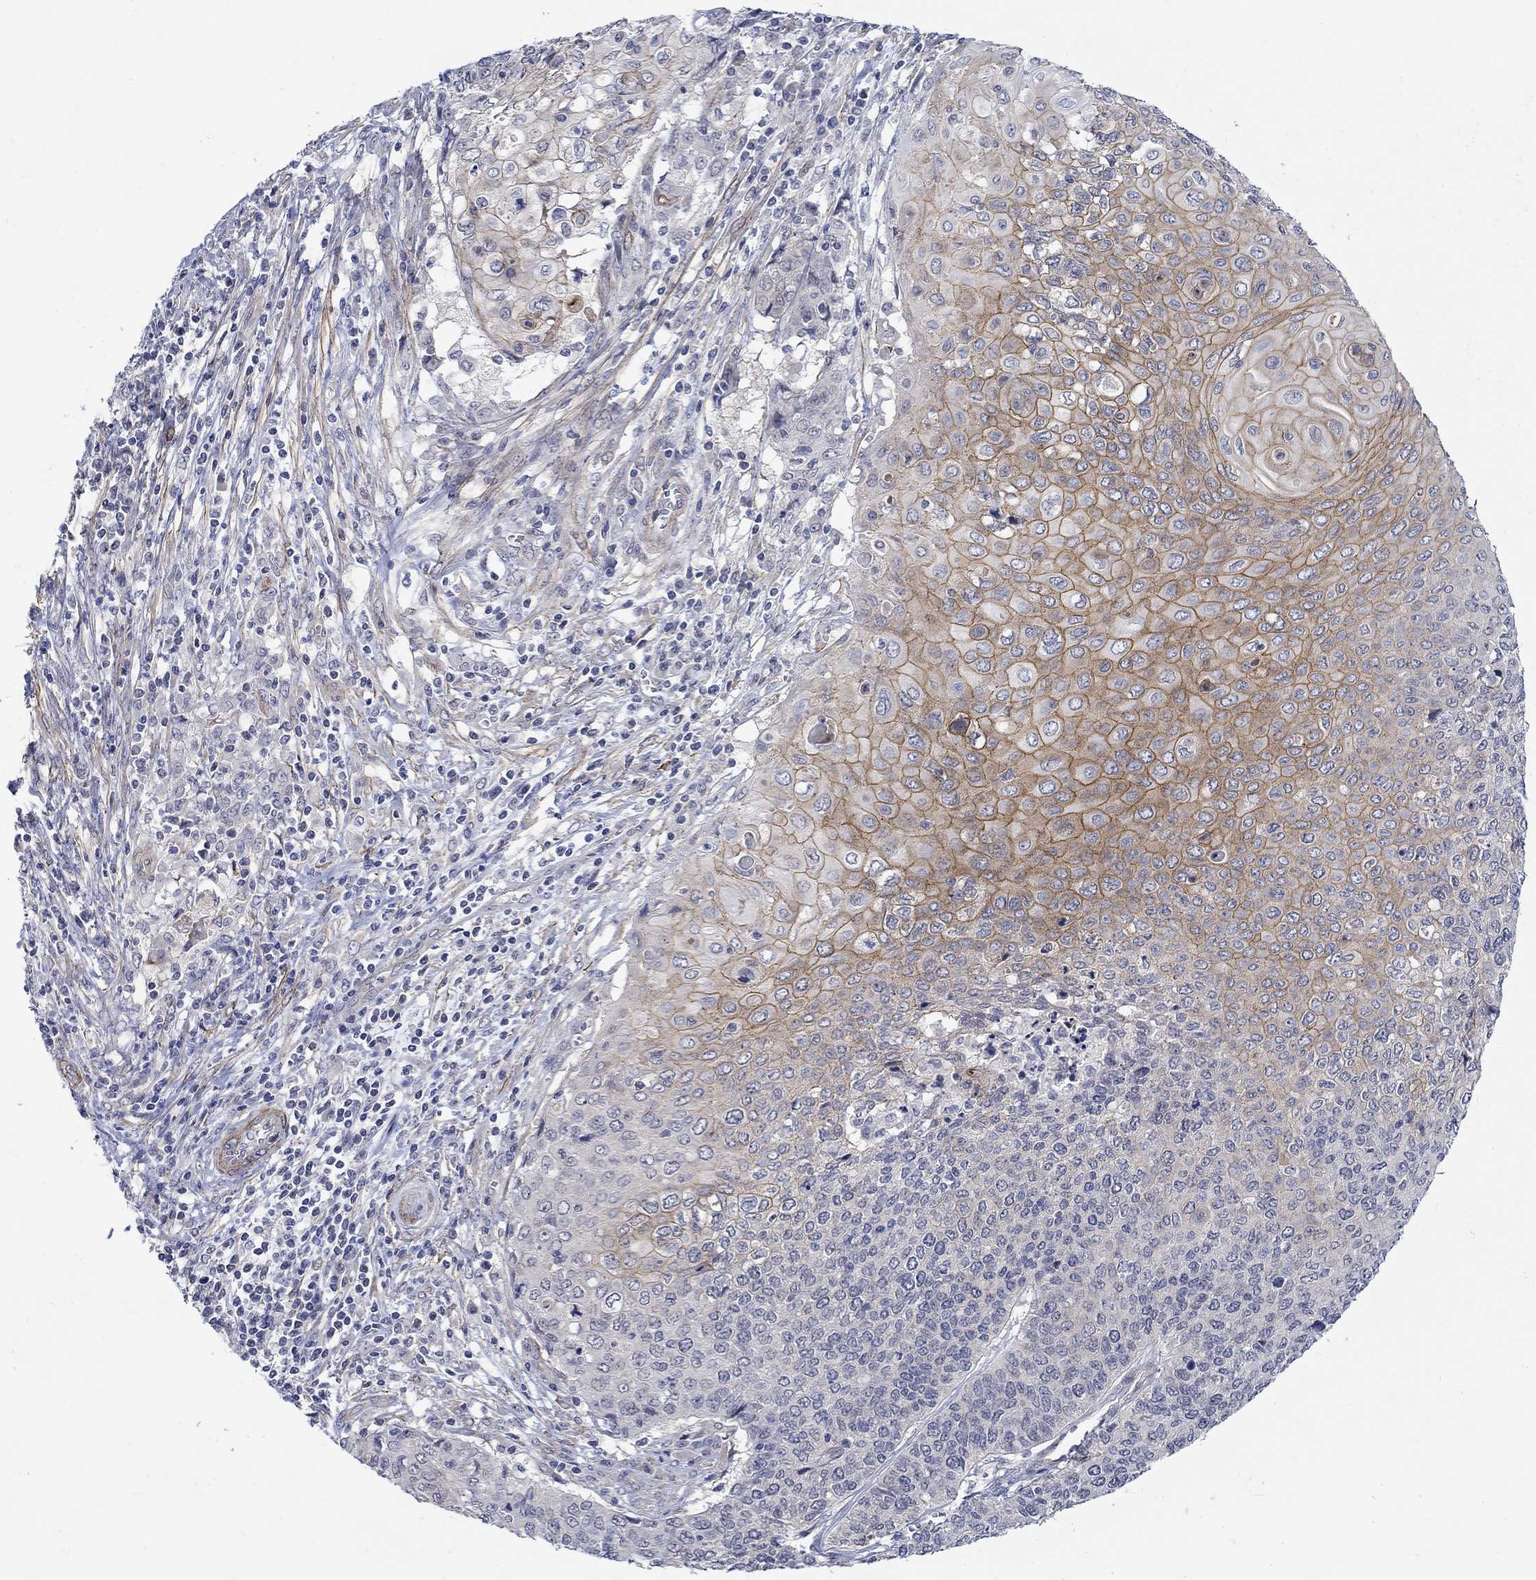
{"staining": {"intensity": "strong", "quantity": "25%-75%", "location": "cytoplasmic/membranous"}, "tissue": "cervical cancer", "cell_type": "Tumor cells", "image_type": "cancer", "snomed": [{"axis": "morphology", "description": "Squamous cell carcinoma, NOS"}, {"axis": "topography", "description": "Cervix"}], "caption": "Immunohistochemical staining of cervical cancer (squamous cell carcinoma) reveals high levels of strong cytoplasmic/membranous positivity in about 25%-75% of tumor cells. (IHC, brightfield microscopy, high magnification).", "gene": "SCN7A", "patient": {"sex": "female", "age": 39}}